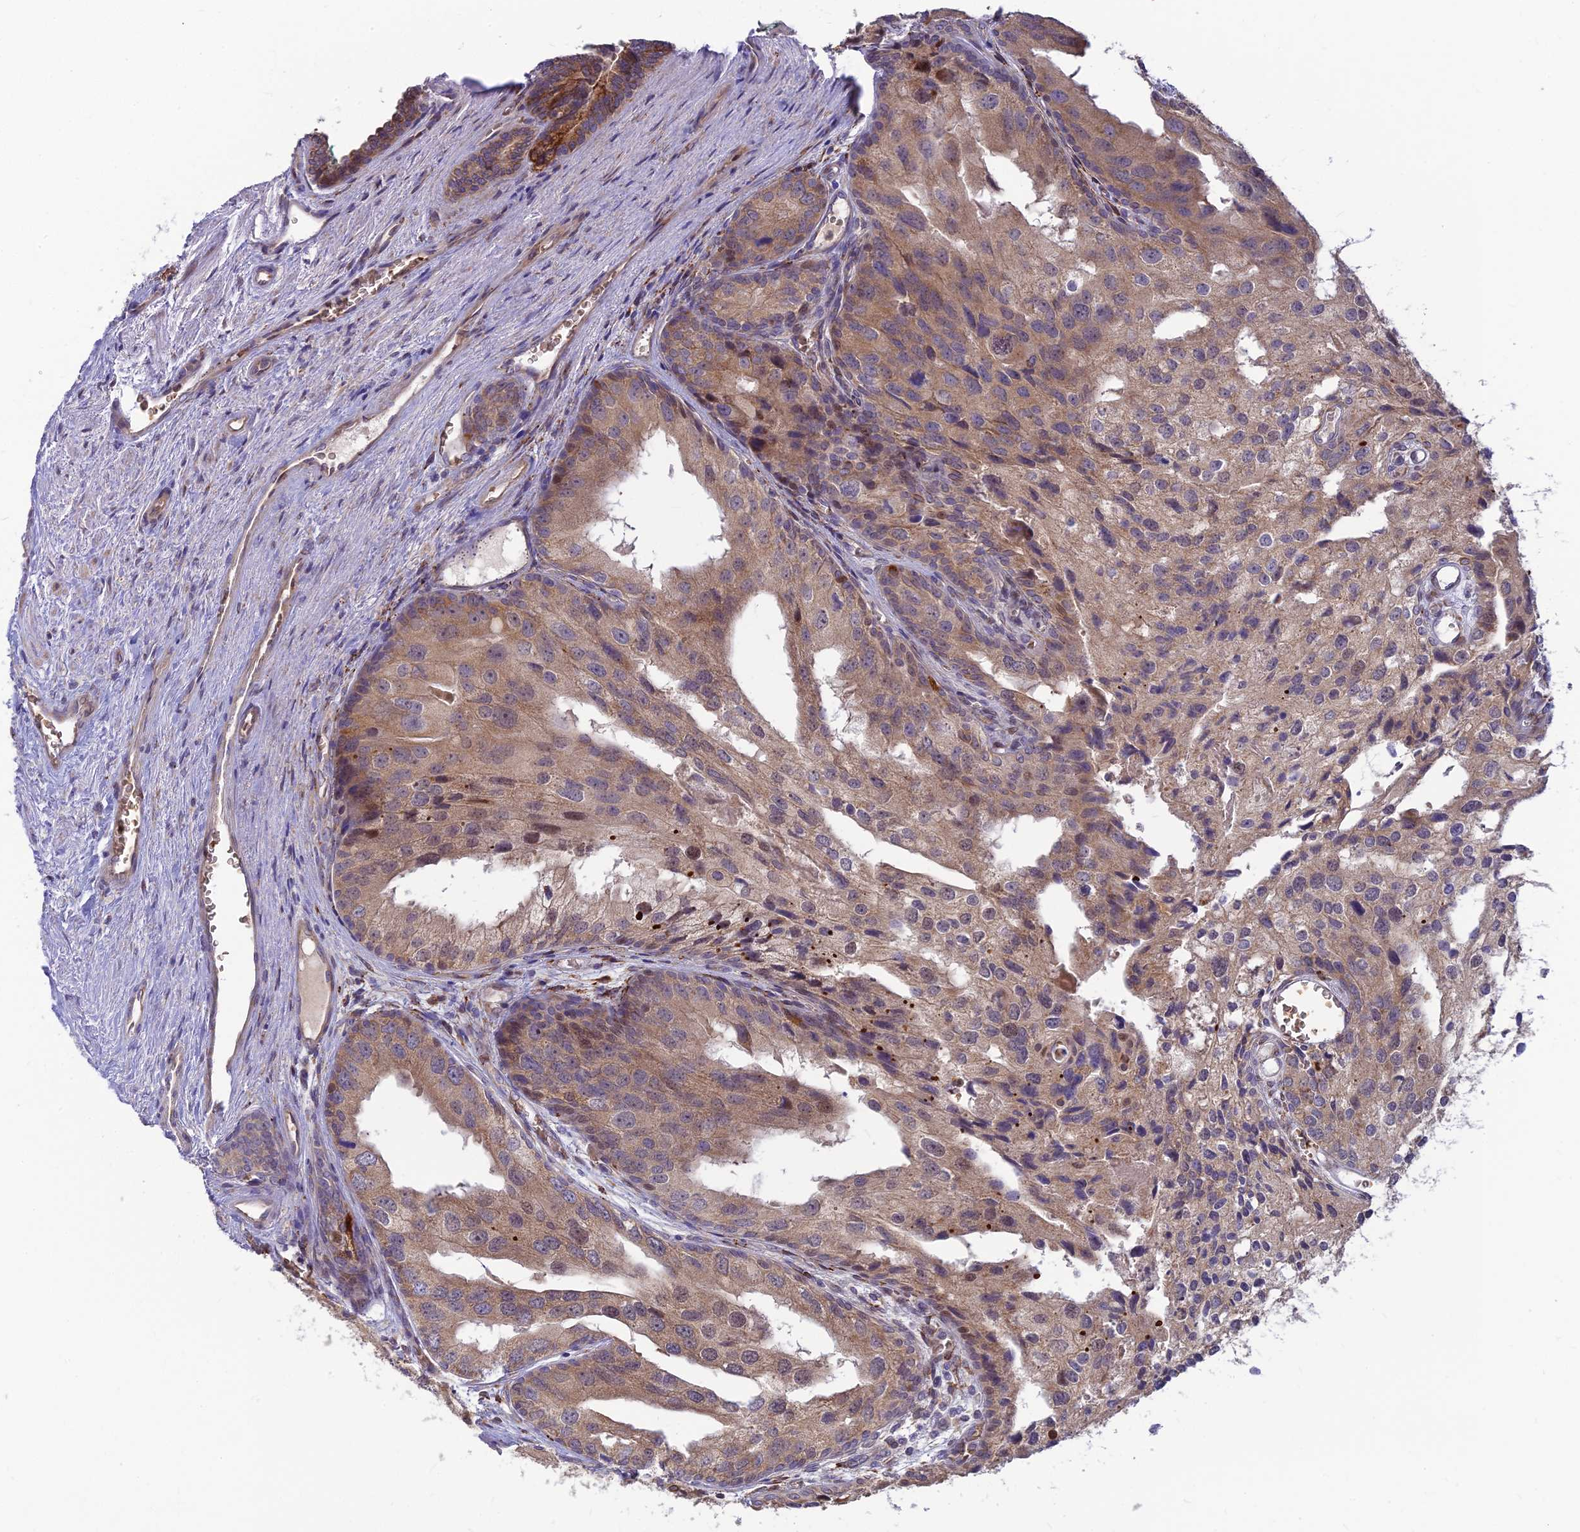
{"staining": {"intensity": "moderate", "quantity": "25%-75%", "location": "cytoplasmic/membranous"}, "tissue": "prostate cancer", "cell_type": "Tumor cells", "image_type": "cancer", "snomed": [{"axis": "morphology", "description": "Adenocarcinoma, High grade"}, {"axis": "topography", "description": "Prostate"}], "caption": "Protein analysis of prostate adenocarcinoma (high-grade) tissue reveals moderate cytoplasmic/membranous expression in about 25%-75% of tumor cells. (DAB IHC with brightfield microscopy, high magnification).", "gene": "UFSP2", "patient": {"sex": "male", "age": 62}}